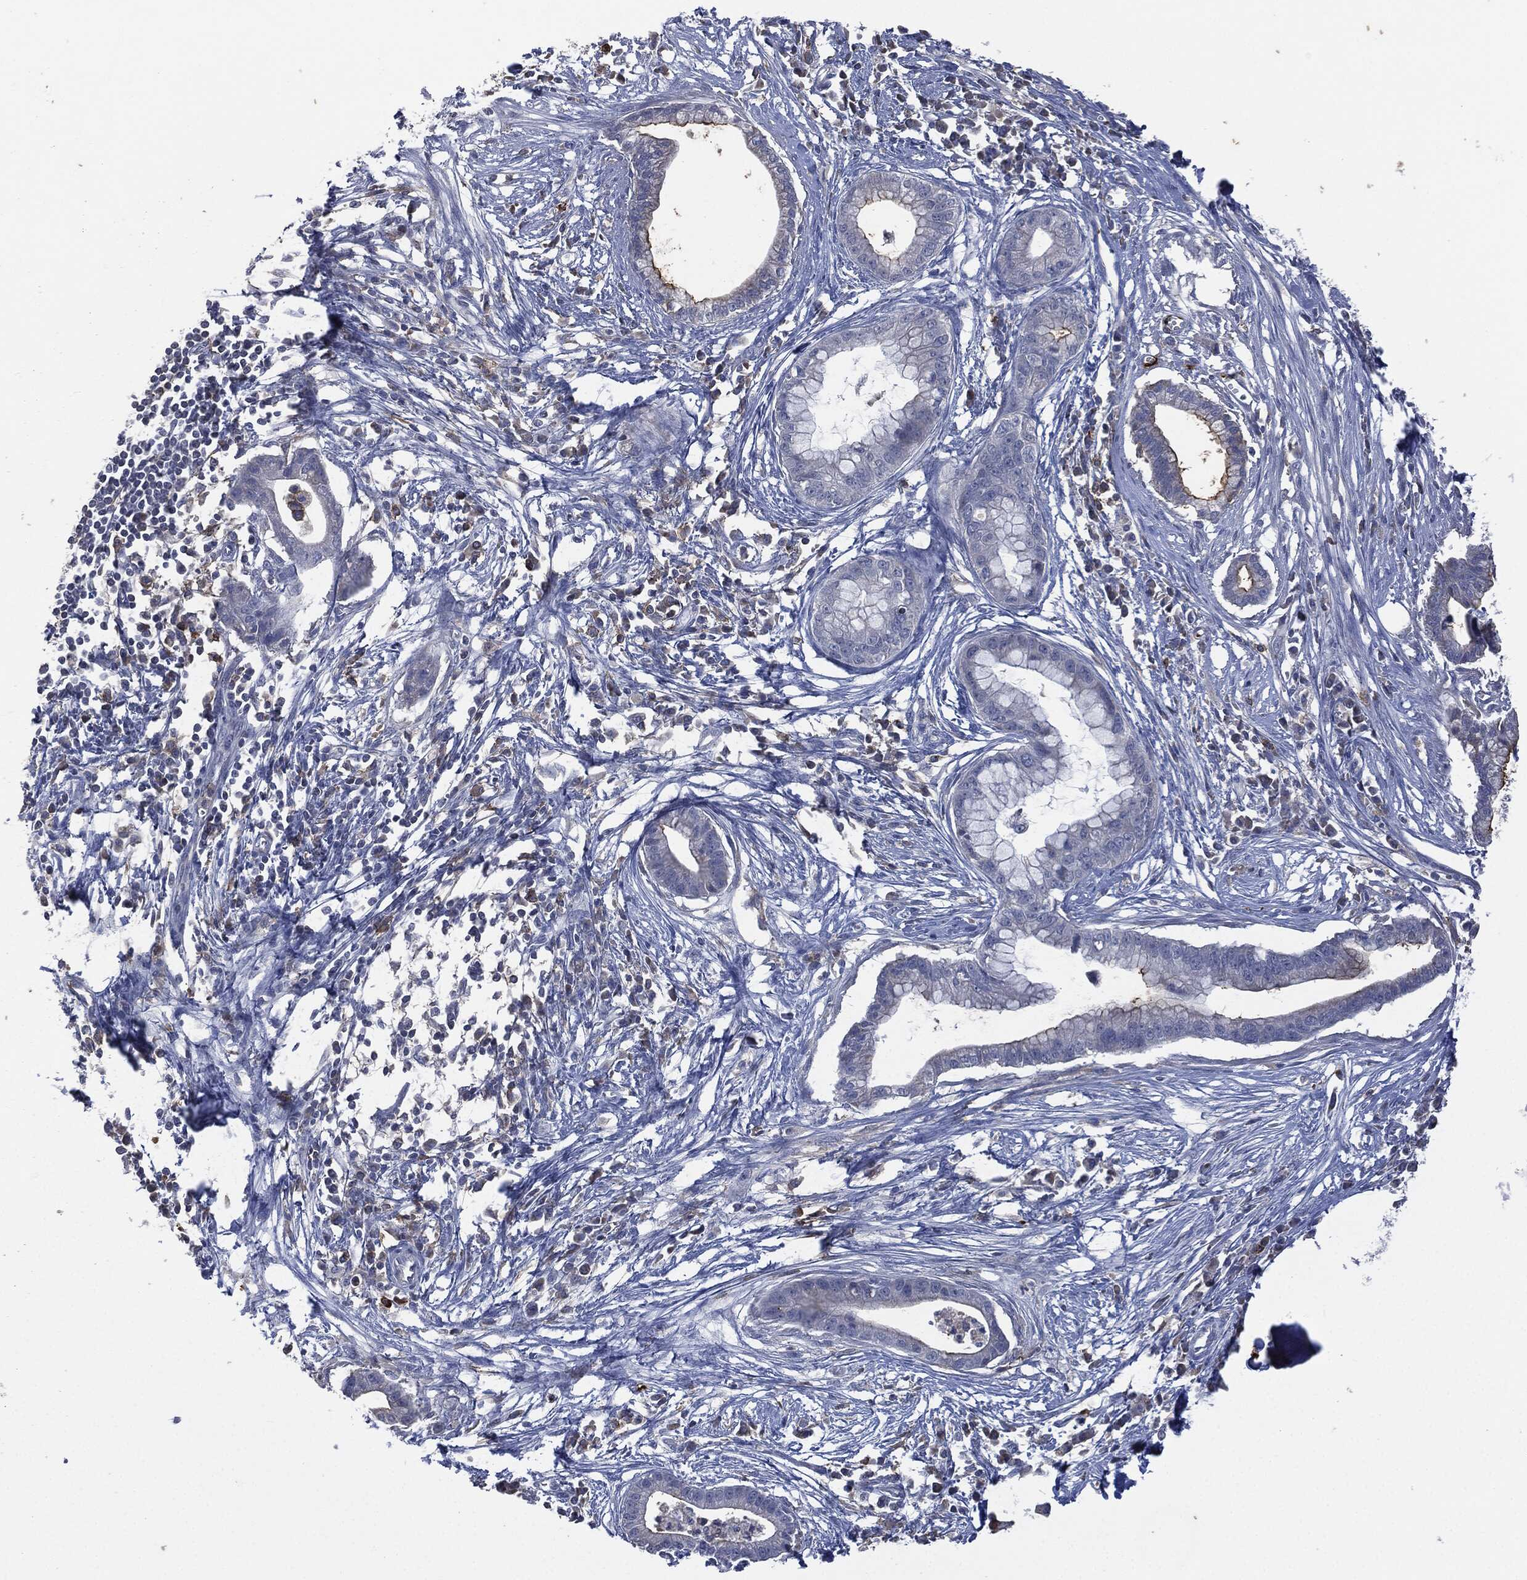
{"staining": {"intensity": "strong", "quantity": "<25%", "location": "cytoplasmic/membranous"}, "tissue": "pancreatic cancer", "cell_type": "Tumor cells", "image_type": "cancer", "snomed": [{"axis": "morphology", "description": "Normal tissue, NOS"}, {"axis": "morphology", "description": "Adenocarcinoma, NOS"}, {"axis": "topography", "description": "Pancreas"}], "caption": "An immunohistochemistry micrograph of tumor tissue is shown. Protein staining in brown highlights strong cytoplasmic/membranous positivity in pancreatic cancer within tumor cells.", "gene": "CD33", "patient": {"sex": "female", "age": 58}}